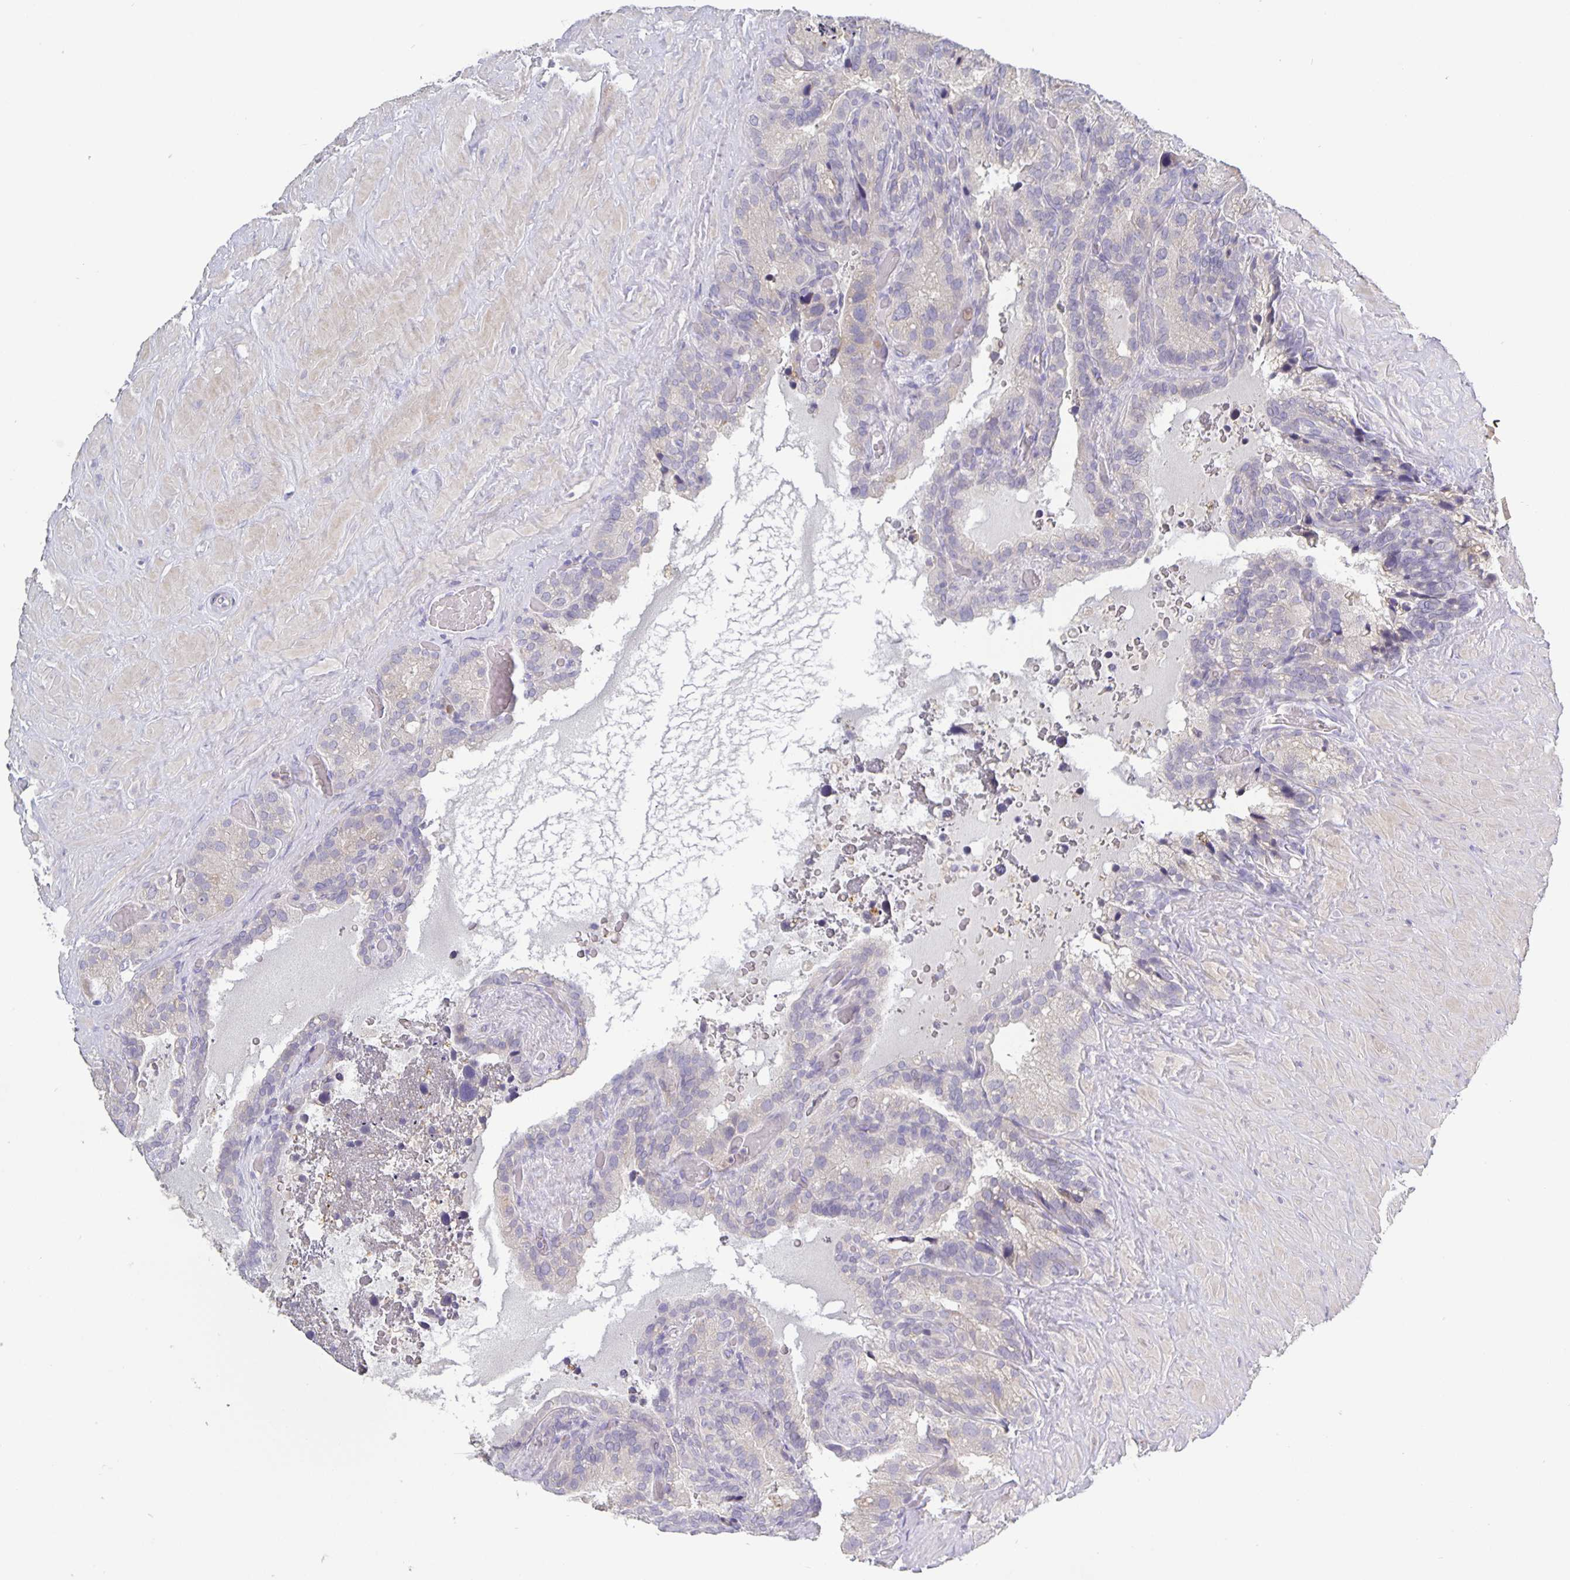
{"staining": {"intensity": "negative", "quantity": "none", "location": "none"}, "tissue": "seminal vesicle", "cell_type": "Glandular cells", "image_type": "normal", "snomed": [{"axis": "morphology", "description": "Normal tissue, NOS"}, {"axis": "topography", "description": "Seminal veicle"}], "caption": "The micrograph displays no staining of glandular cells in benign seminal vesicle. Brightfield microscopy of IHC stained with DAB (brown) and hematoxylin (blue), captured at high magnification.", "gene": "GDF15", "patient": {"sex": "male", "age": 60}}